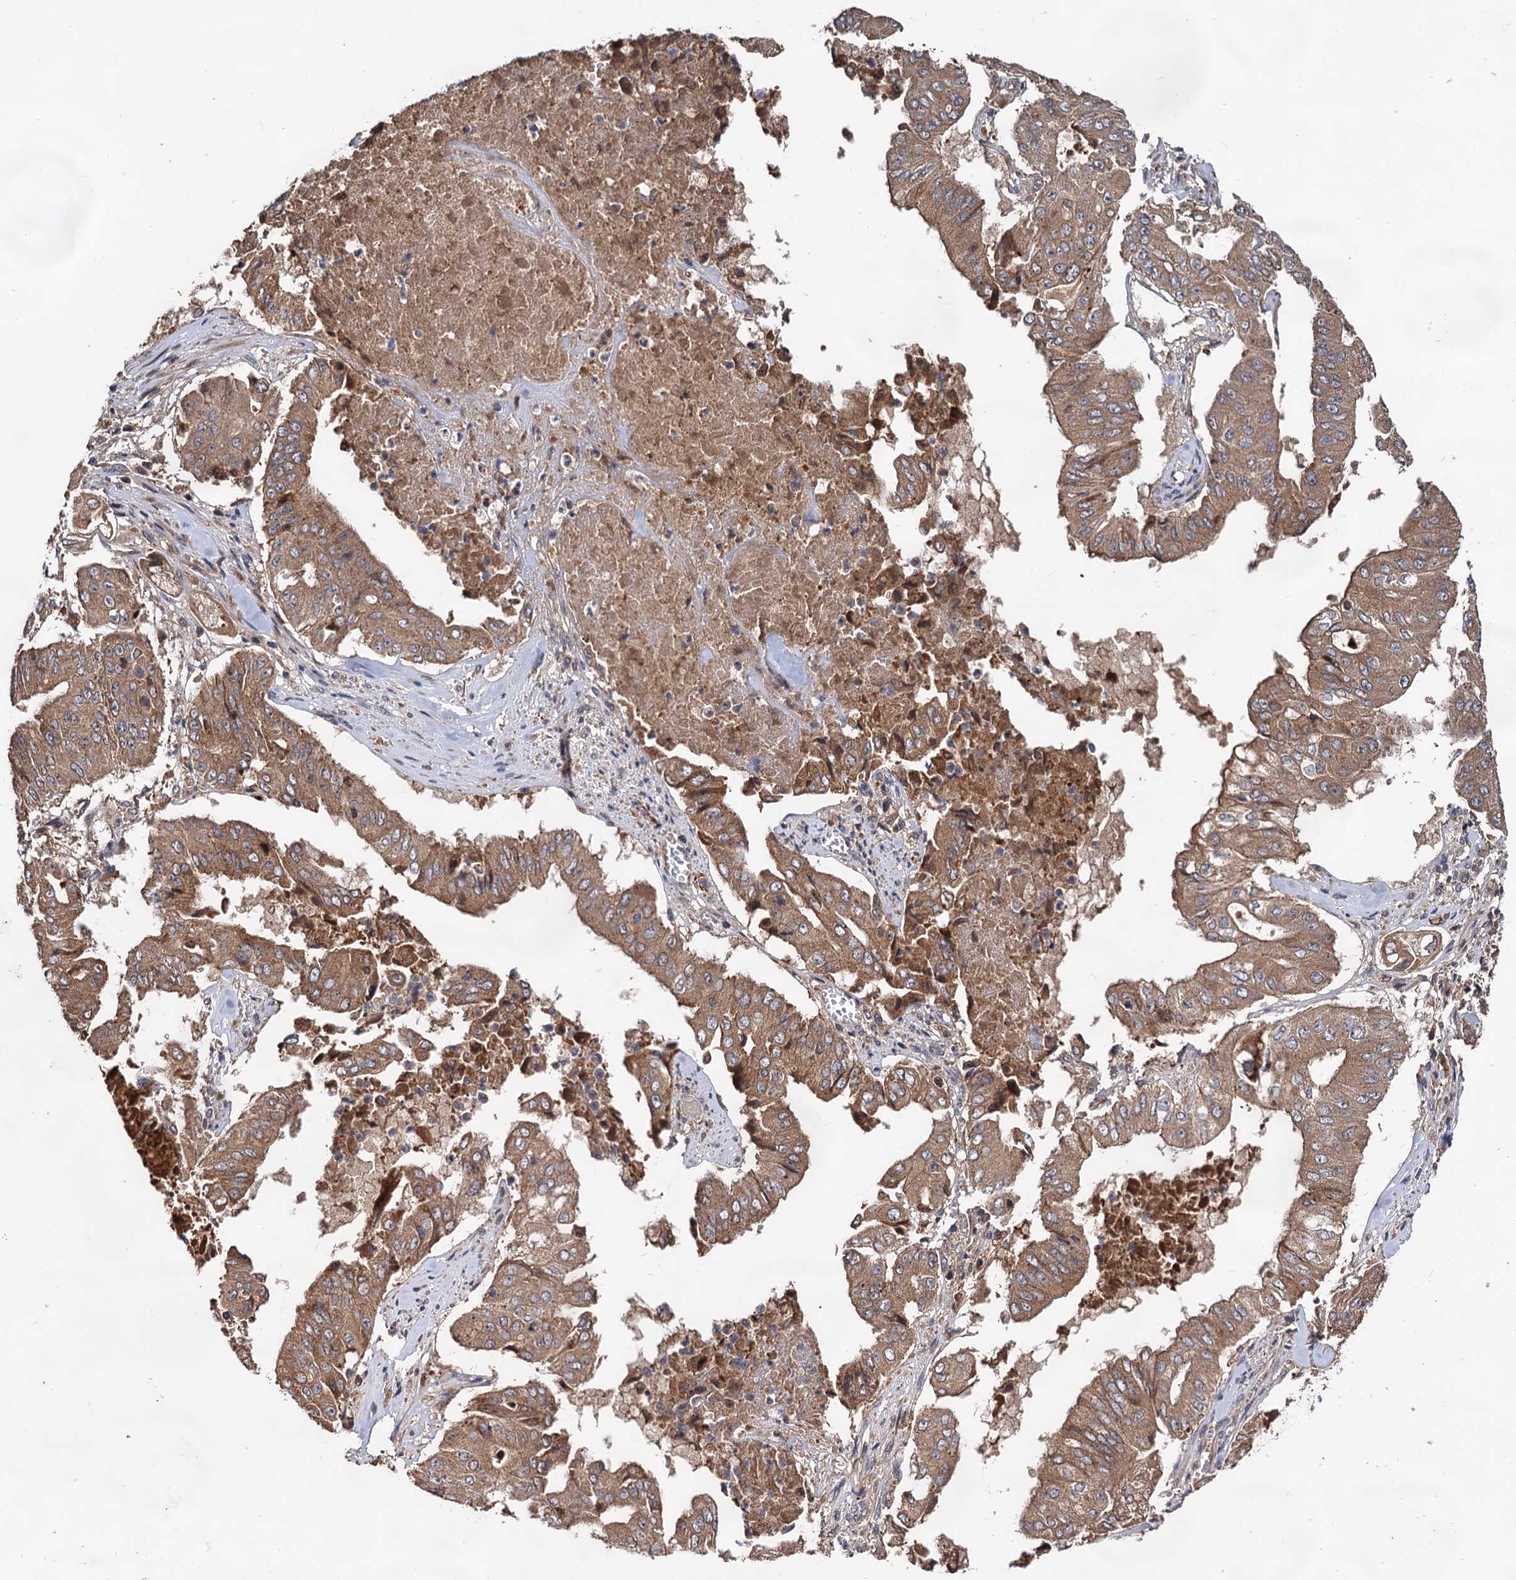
{"staining": {"intensity": "moderate", "quantity": ">75%", "location": "cytoplasmic/membranous"}, "tissue": "pancreatic cancer", "cell_type": "Tumor cells", "image_type": "cancer", "snomed": [{"axis": "morphology", "description": "Adenocarcinoma, NOS"}, {"axis": "topography", "description": "Pancreas"}], "caption": "This image demonstrates pancreatic adenocarcinoma stained with immunohistochemistry to label a protein in brown. The cytoplasmic/membranous of tumor cells show moderate positivity for the protein. Nuclei are counter-stained blue.", "gene": "TEX9", "patient": {"sex": "female", "age": 77}}